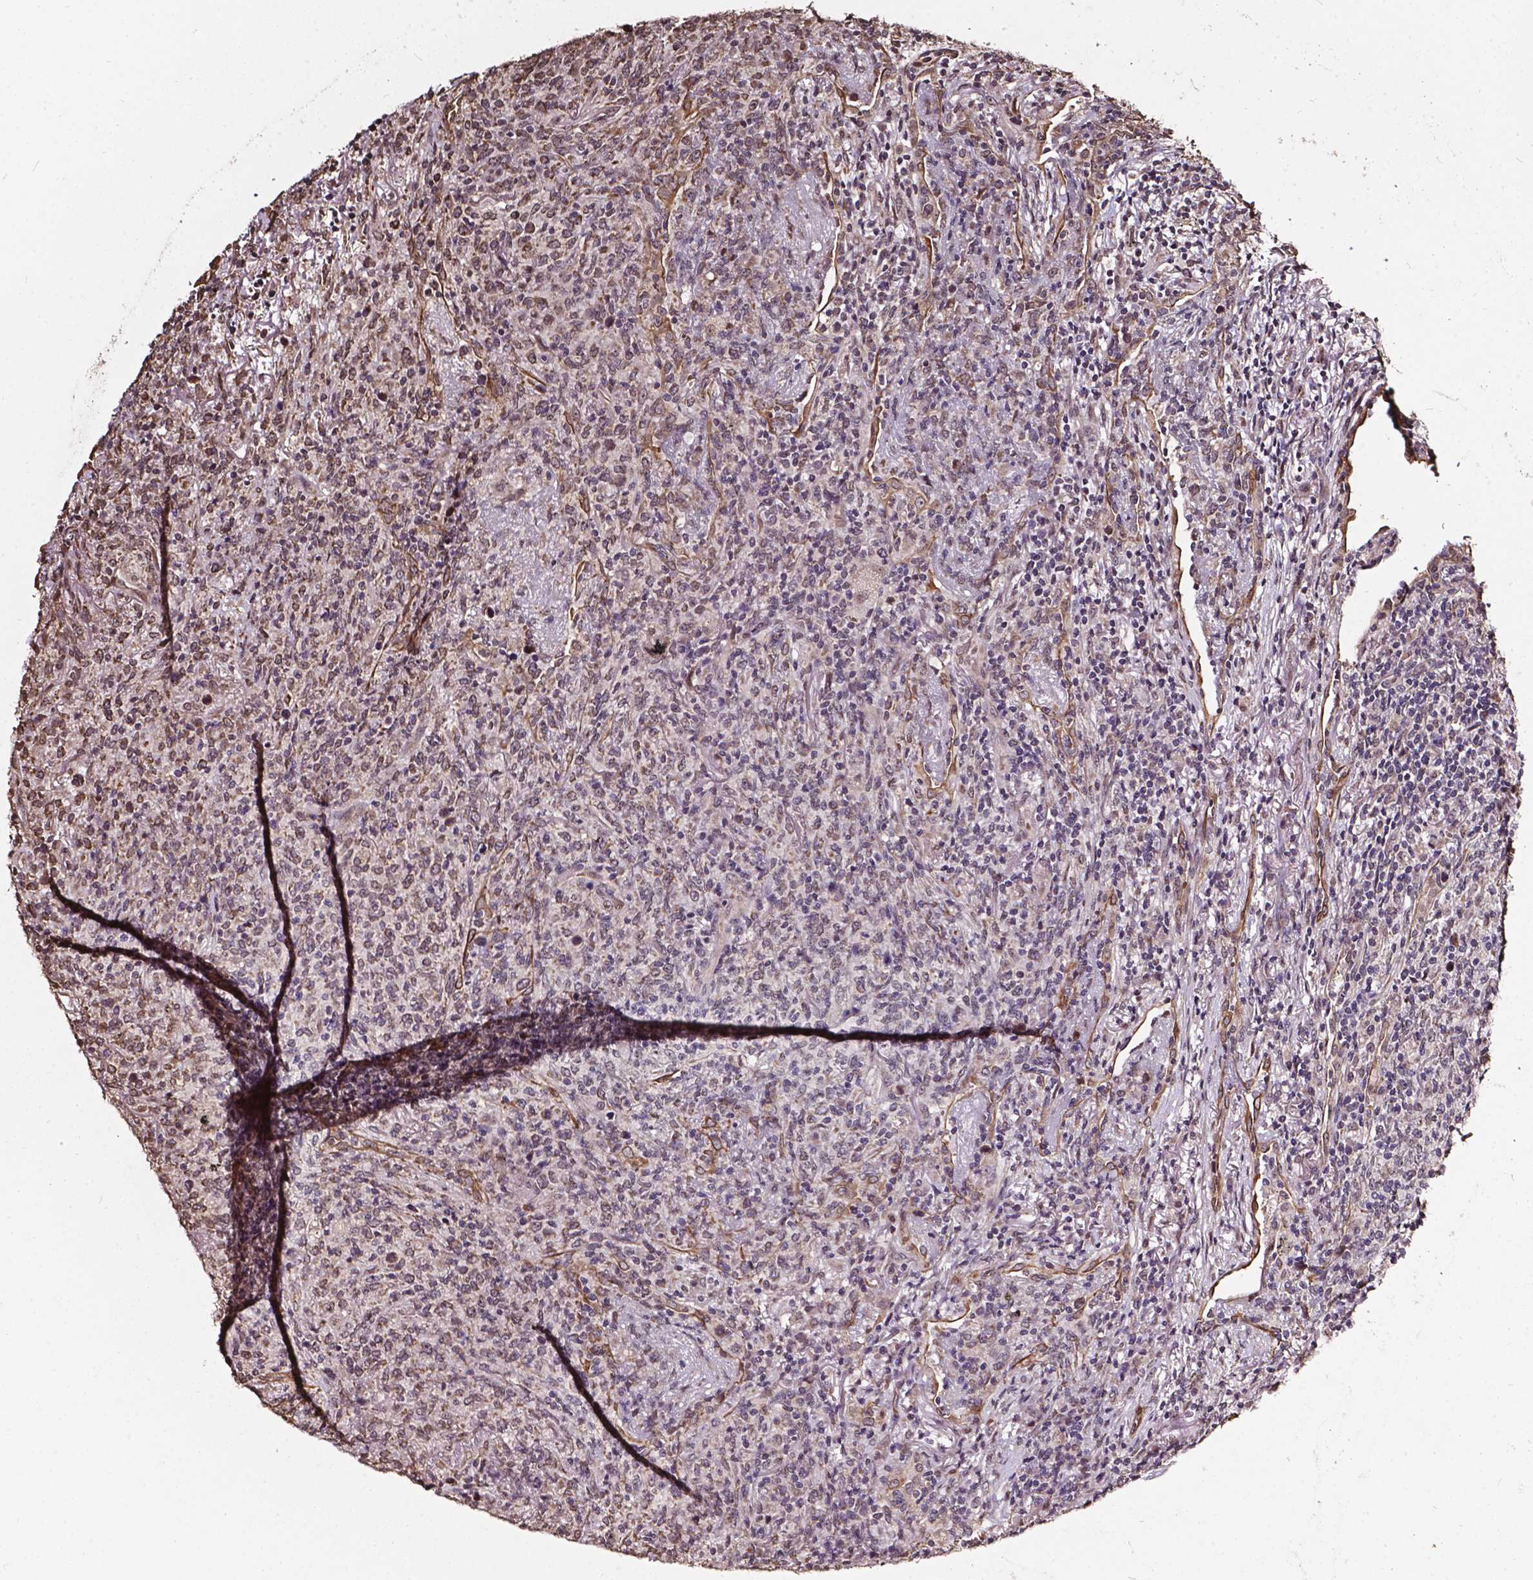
{"staining": {"intensity": "weak", "quantity": "<25%", "location": "cytoplasmic/membranous"}, "tissue": "lymphoma", "cell_type": "Tumor cells", "image_type": "cancer", "snomed": [{"axis": "morphology", "description": "Malignant lymphoma, non-Hodgkin's type, High grade"}, {"axis": "topography", "description": "Lung"}], "caption": "A micrograph of lymphoma stained for a protein demonstrates no brown staining in tumor cells. (IHC, brightfield microscopy, high magnification).", "gene": "GLRA2", "patient": {"sex": "male", "age": 79}}